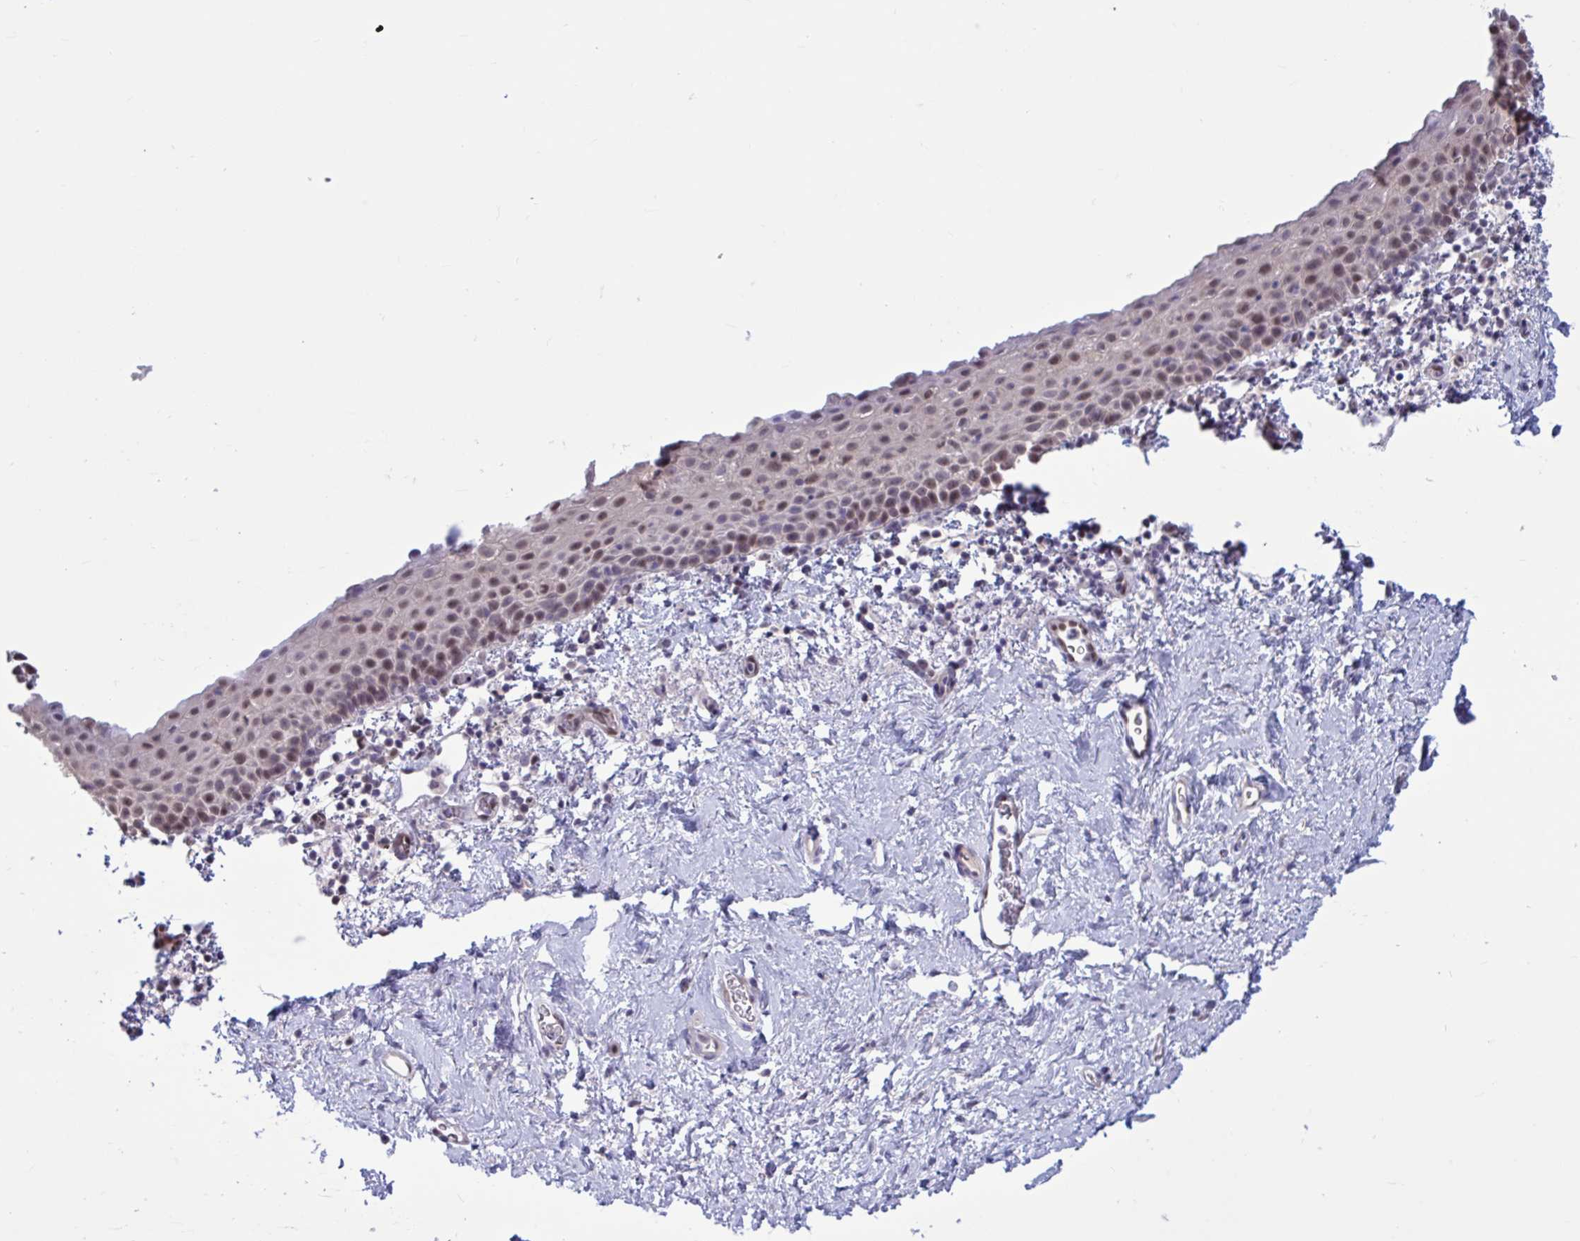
{"staining": {"intensity": "moderate", "quantity": "25%-75%", "location": "nuclear"}, "tissue": "vagina", "cell_type": "Squamous epithelial cells", "image_type": "normal", "snomed": [{"axis": "morphology", "description": "Normal tissue, NOS"}, {"axis": "topography", "description": "Vagina"}], "caption": "The photomicrograph shows a brown stain indicating the presence of a protein in the nuclear of squamous epithelial cells in vagina. The protein of interest is stained brown, and the nuclei are stained in blue (DAB IHC with brightfield microscopy, high magnification).", "gene": "RBL1", "patient": {"sex": "female", "age": 61}}